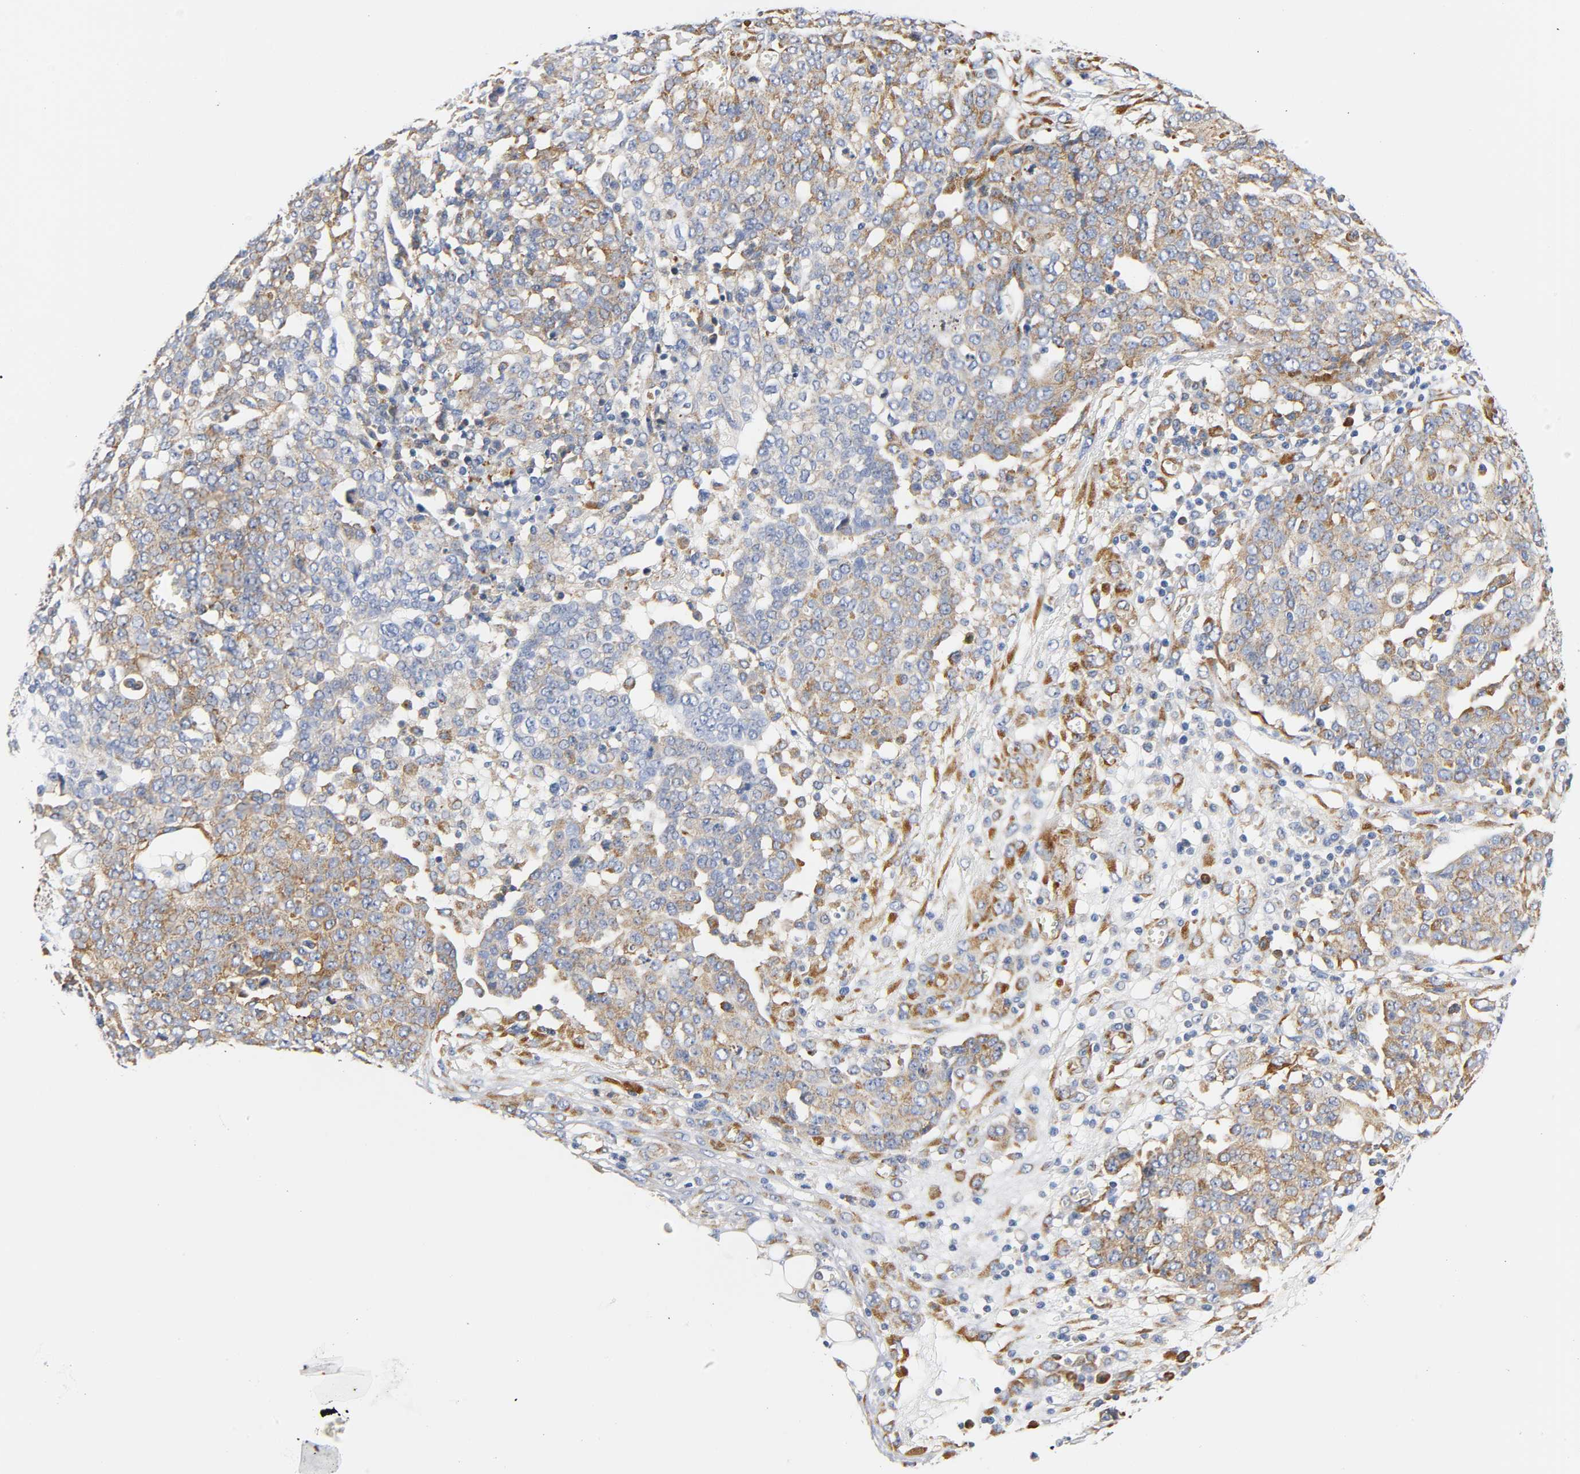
{"staining": {"intensity": "moderate", "quantity": ">75%", "location": "cytoplasmic/membranous"}, "tissue": "ovarian cancer", "cell_type": "Tumor cells", "image_type": "cancer", "snomed": [{"axis": "morphology", "description": "Cystadenocarcinoma, serous, NOS"}, {"axis": "topography", "description": "Soft tissue"}, {"axis": "topography", "description": "Ovary"}], "caption": "The photomicrograph displays a brown stain indicating the presence of a protein in the cytoplasmic/membranous of tumor cells in ovarian cancer (serous cystadenocarcinoma).", "gene": "REL", "patient": {"sex": "female", "age": 57}}